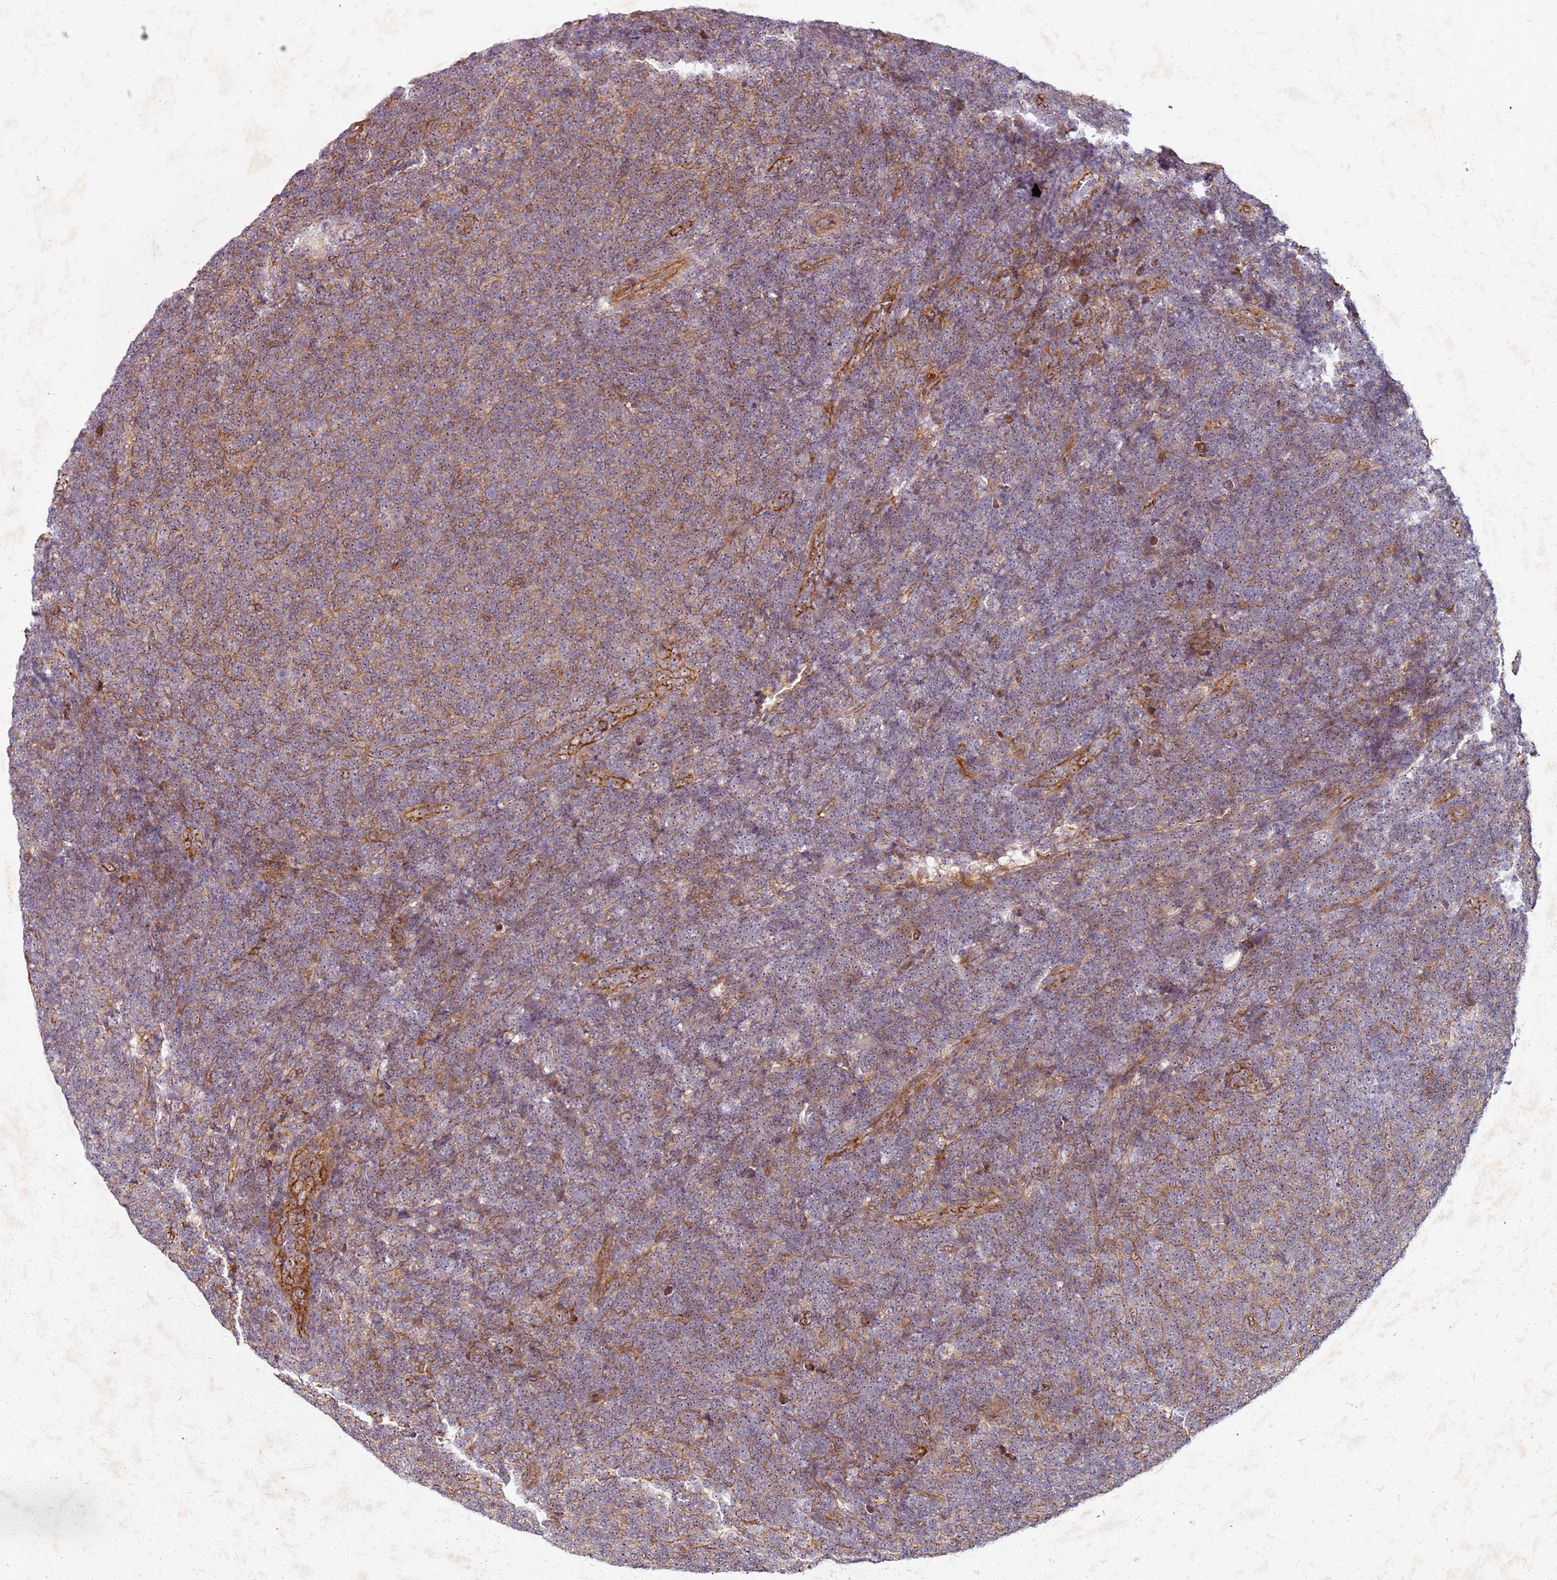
{"staining": {"intensity": "weak", "quantity": "<25%", "location": "cytoplasmic/membranous"}, "tissue": "lymphoma", "cell_type": "Tumor cells", "image_type": "cancer", "snomed": [{"axis": "morphology", "description": "Malignant lymphoma, non-Hodgkin's type, Low grade"}, {"axis": "topography", "description": "Lymph node"}], "caption": "Malignant lymphoma, non-Hodgkin's type (low-grade) was stained to show a protein in brown. There is no significant positivity in tumor cells.", "gene": "C2CD4B", "patient": {"sex": "male", "age": 66}}